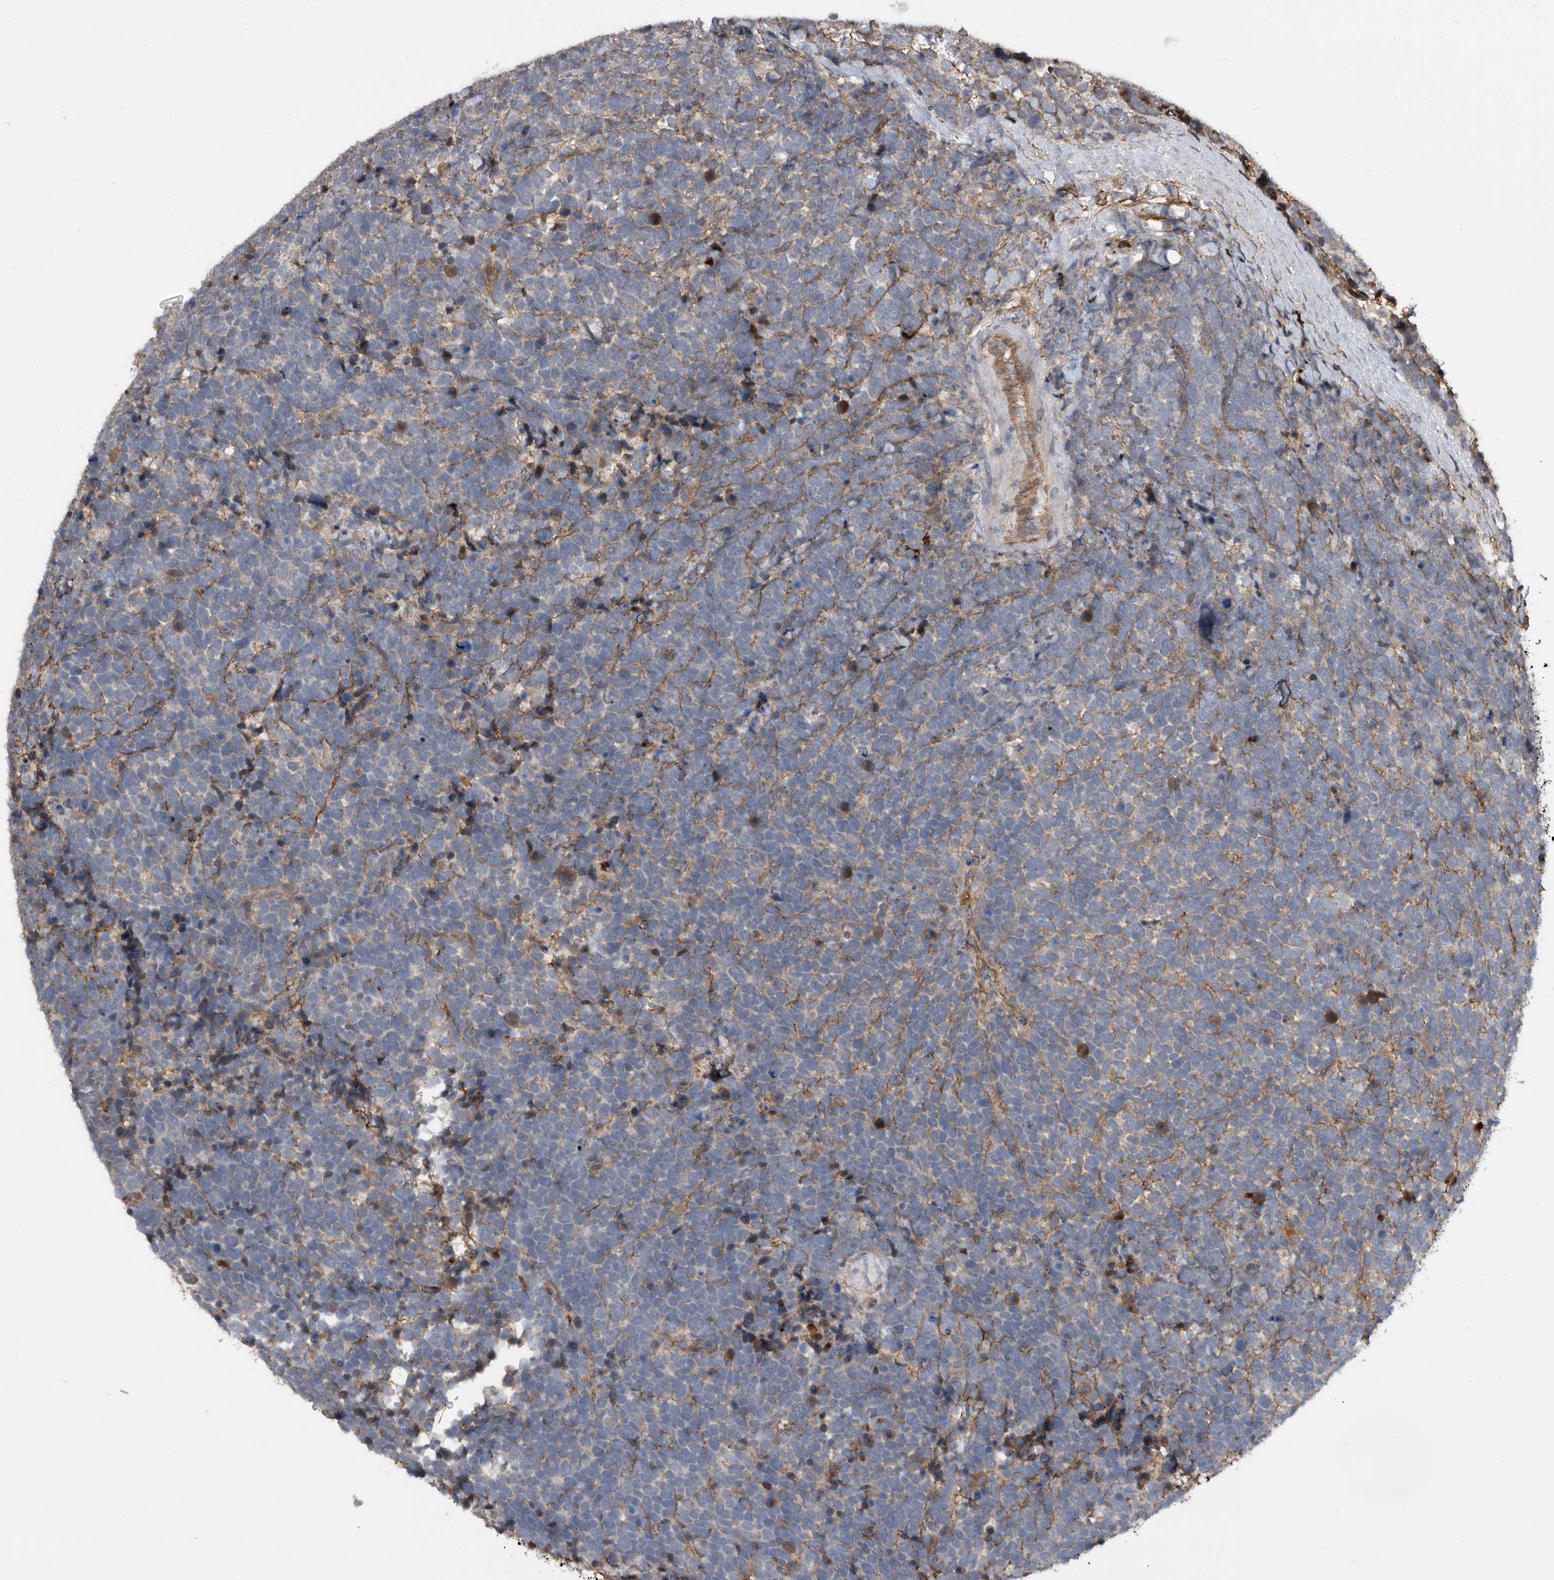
{"staining": {"intensity": "weak", "quantity": "25%-75%", "location": "cytoplasmic/membranous"}, "tissue": "urothelial cancer", "cell_type": "Tumor cells", "image_type": "cancer", "snomed": [{"axis": "morphology", "description": "Urothelial carcinoma, High grade"}, {"axis": "topography", "description": "Urinary bladder"}], "caption": "IHC staining of urothelial cancer, which shows low levels of weak cytoplasmic/membranous staining in about 25%-75% of tumor cells indicating weak cytoplasmic/membranous protein staining. The staining was performed using DAB (3,3'-diaminobenzidine) (brown) for protein detection and nuclei were counterstained in hematoxylin (blue).", "gene": "PI15", "patient": {"sex": "female", "age": 82}}